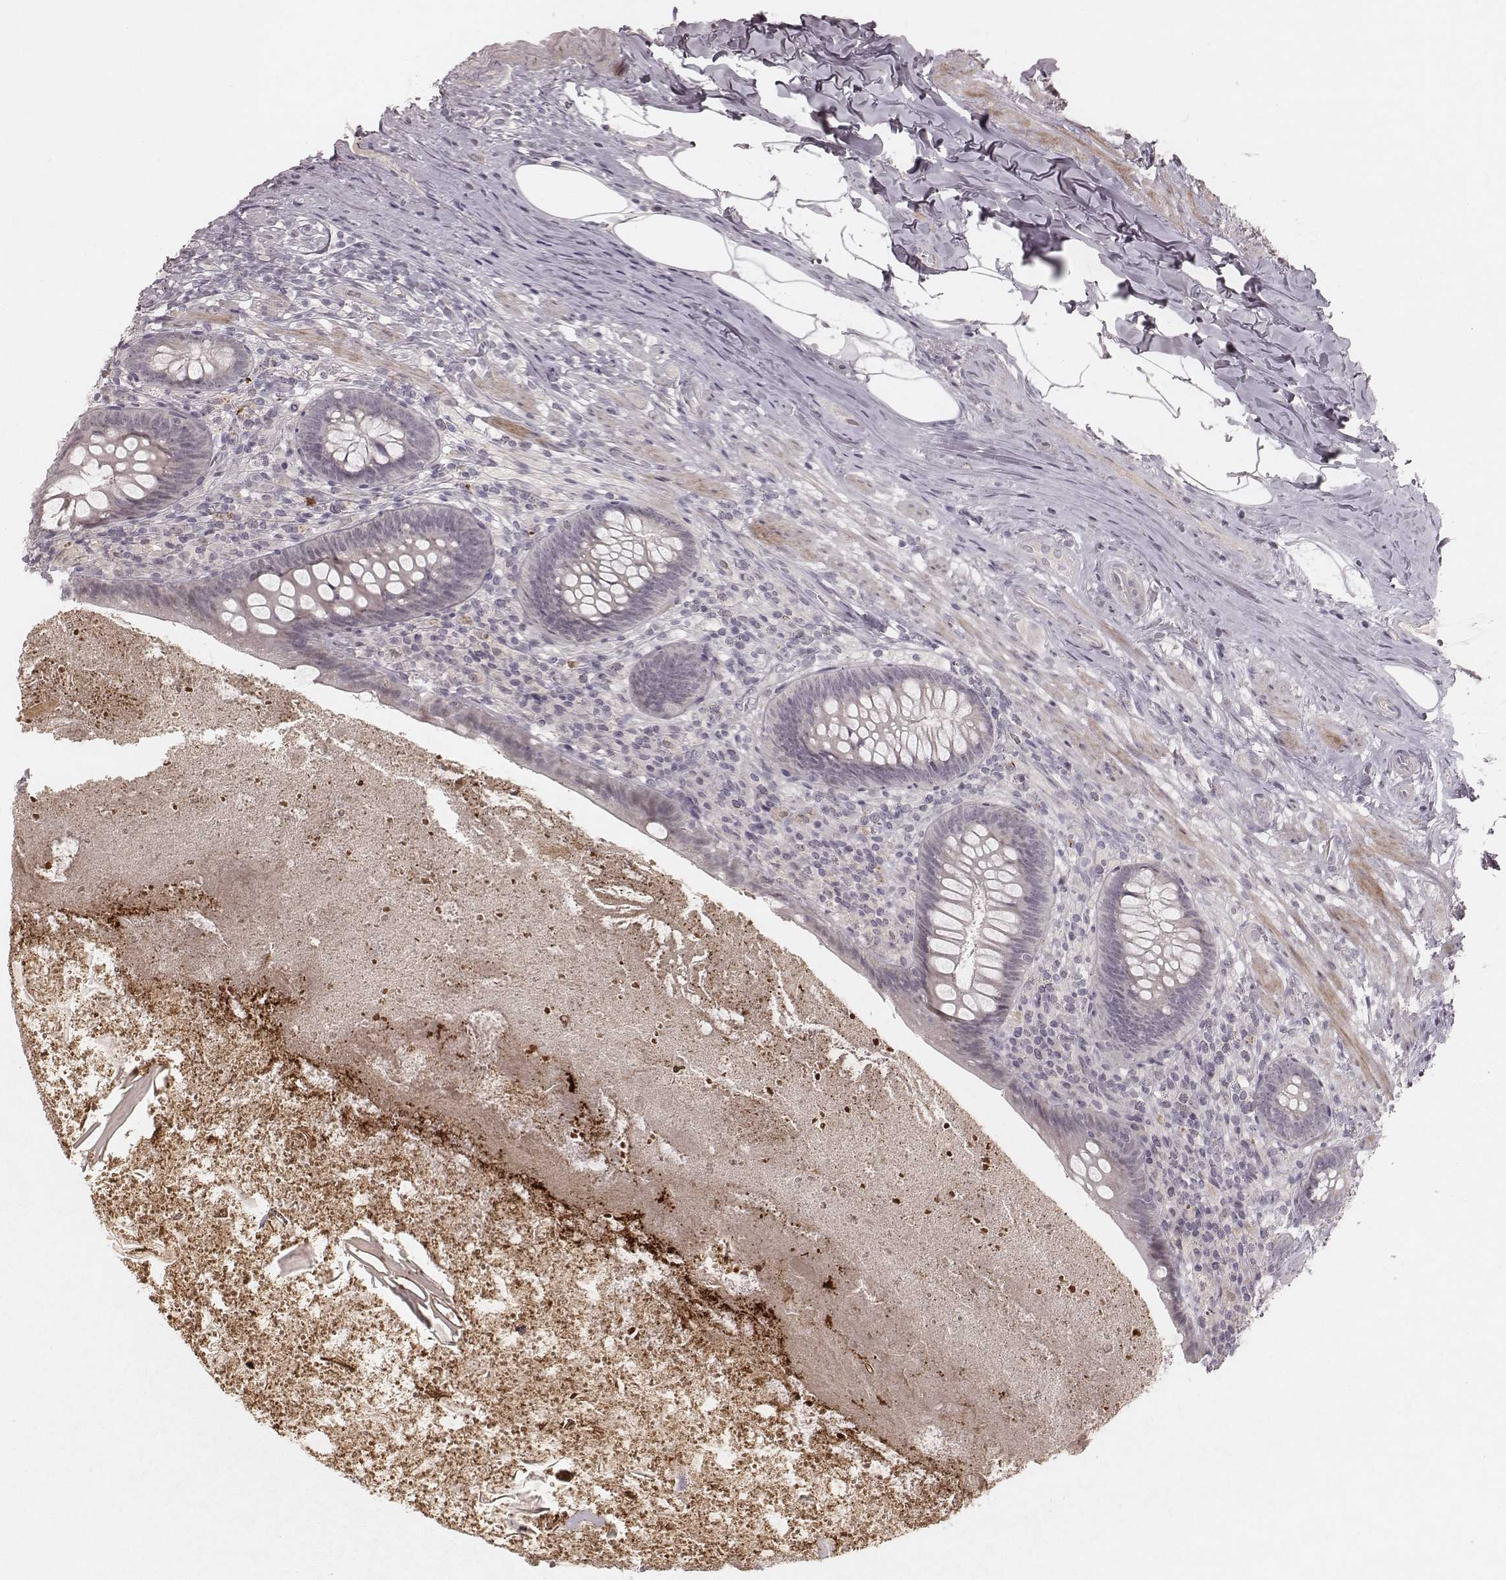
{"staining": {"intensity": "negative", "quantity": "none", "location": "none"}, "tissue": "appendix", "cell_type": "Glandular cells", "image_type": "normal", "snomed": [{"axis": "morphology", "description": "Normal tissue, NOS"}, {"axis": "topography", "description": "Appendix"}], "caption": "Glandular cells are negative for protein expression in unremarkable human appendix.", "gene": "FAM13B", "patient": {"sex": "male", "age": 47}}